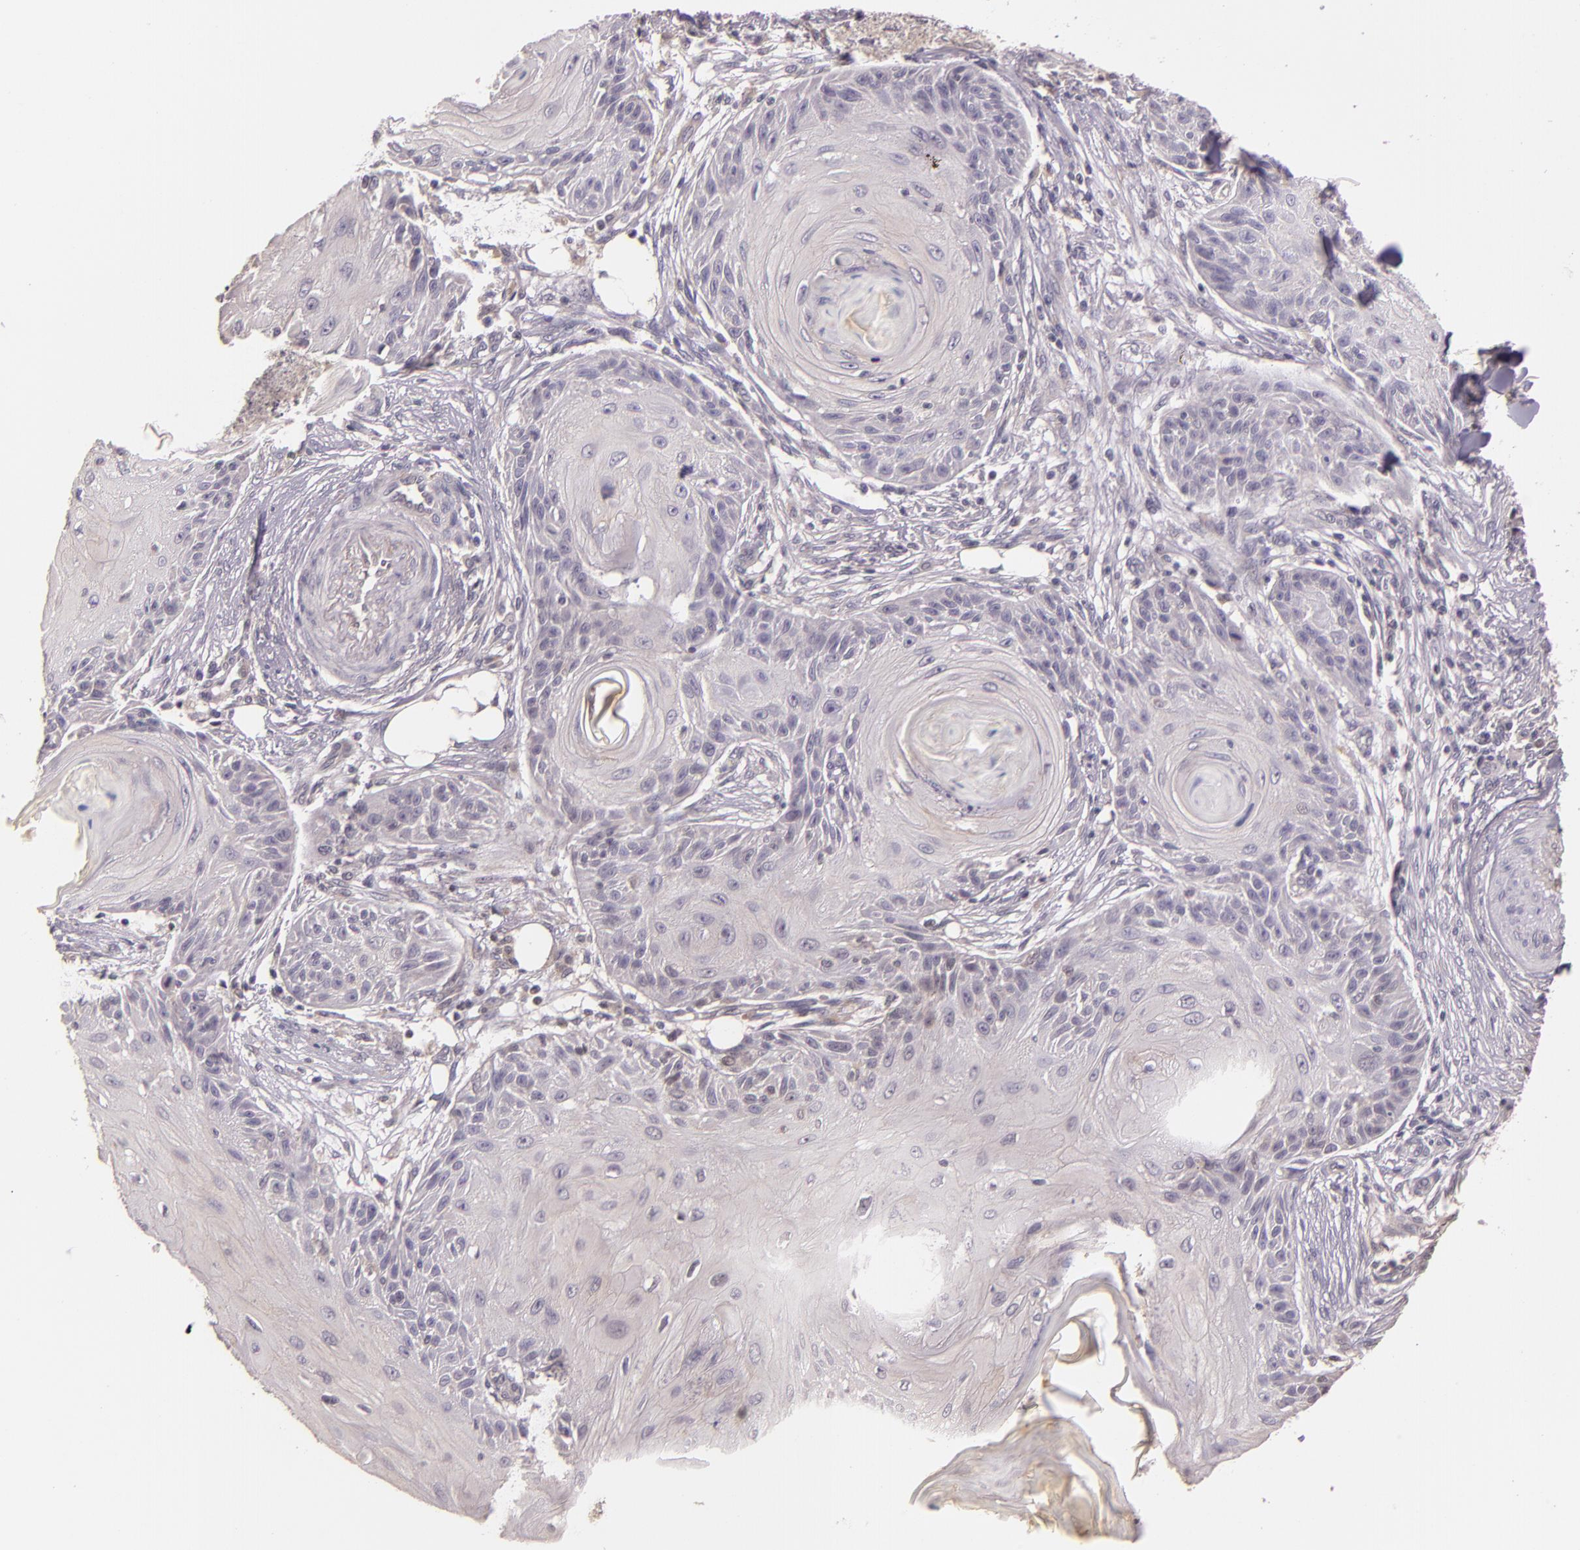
{"staining": {"intensity": "negative", "quantity": "none", "location": "none"}, "tissue": "skin cancer", "cell_type": "Tumor cells", "image_type": "cancer", "snomed": [{"axis": "morphology", "description": "Squamous cell carcinoma, NOS"}, {"axis": "topography", "description": "Skin"}], "caption": "Tumor cells are negative for brown protein staining in squamous cell carcinoma (skin).", "gene": "ARMH4", "patient": {"sex": "female", "age": 88}}